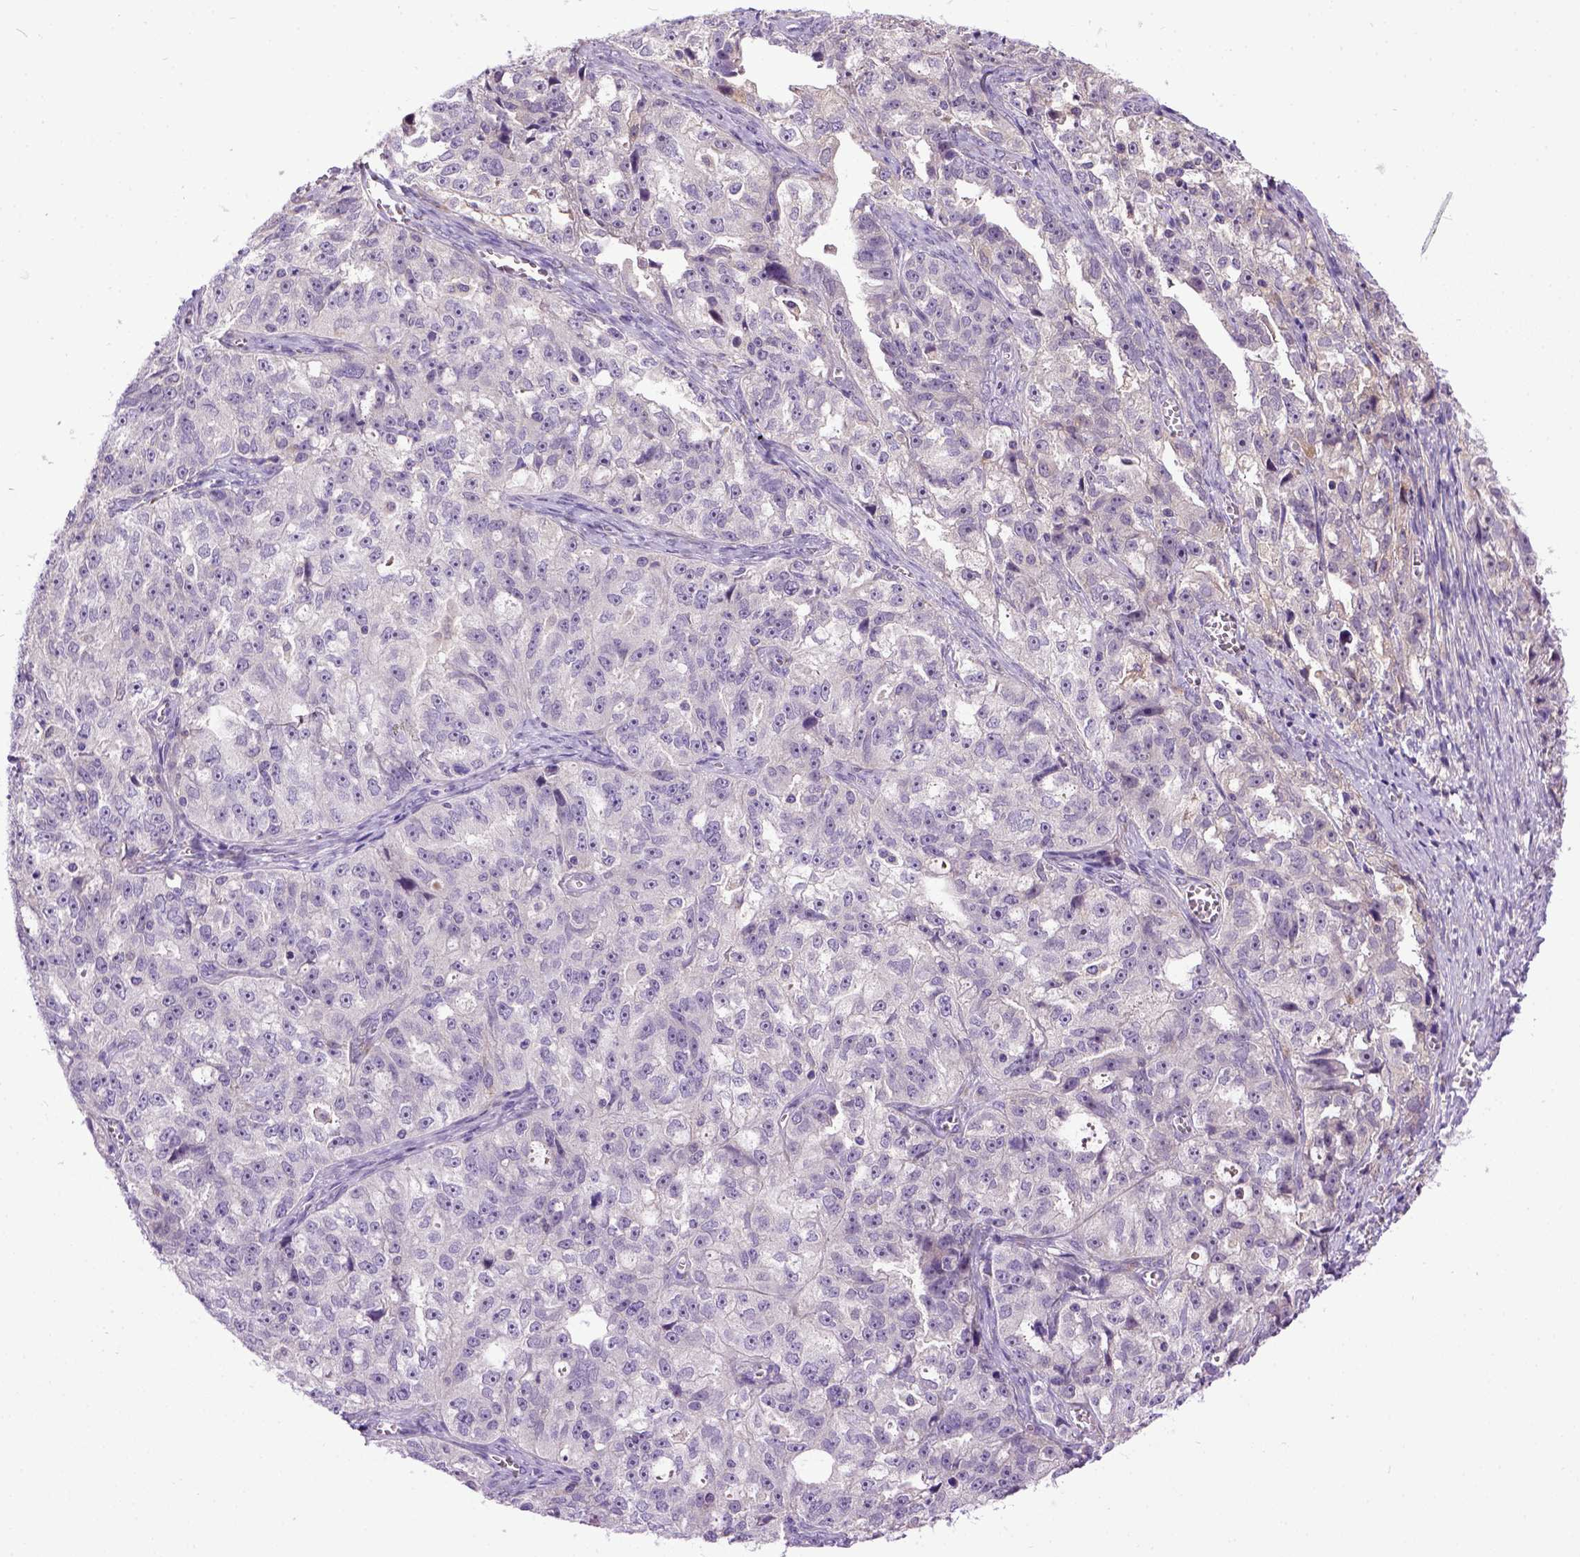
{"staining": {"intensity": "negative", "quantity": "none", "location": "none"}, "tissue": "ovarian cancer", "cell_type": "Tumor cells", "image_type": "cancer", "snomed": [{"axis": "morphology", "description": "Cystadenocarcinoma, serous, NOS"}, {"axis": "topography", "description": "Ovary"}], "caption": "High power microscopy image of an IHC micrograph of serous cystadenocarcinoma (ovarian), revealing no significant staining in tumor cells. Brightfield microscopy of immunohistochemistry stained with DAB (3,3'-diaminobenzidine) (brown) and hematoxylin (blue), captured at high magnification.", "gene": "NEK5", "patient": {"sex": "female", "age": 51}}